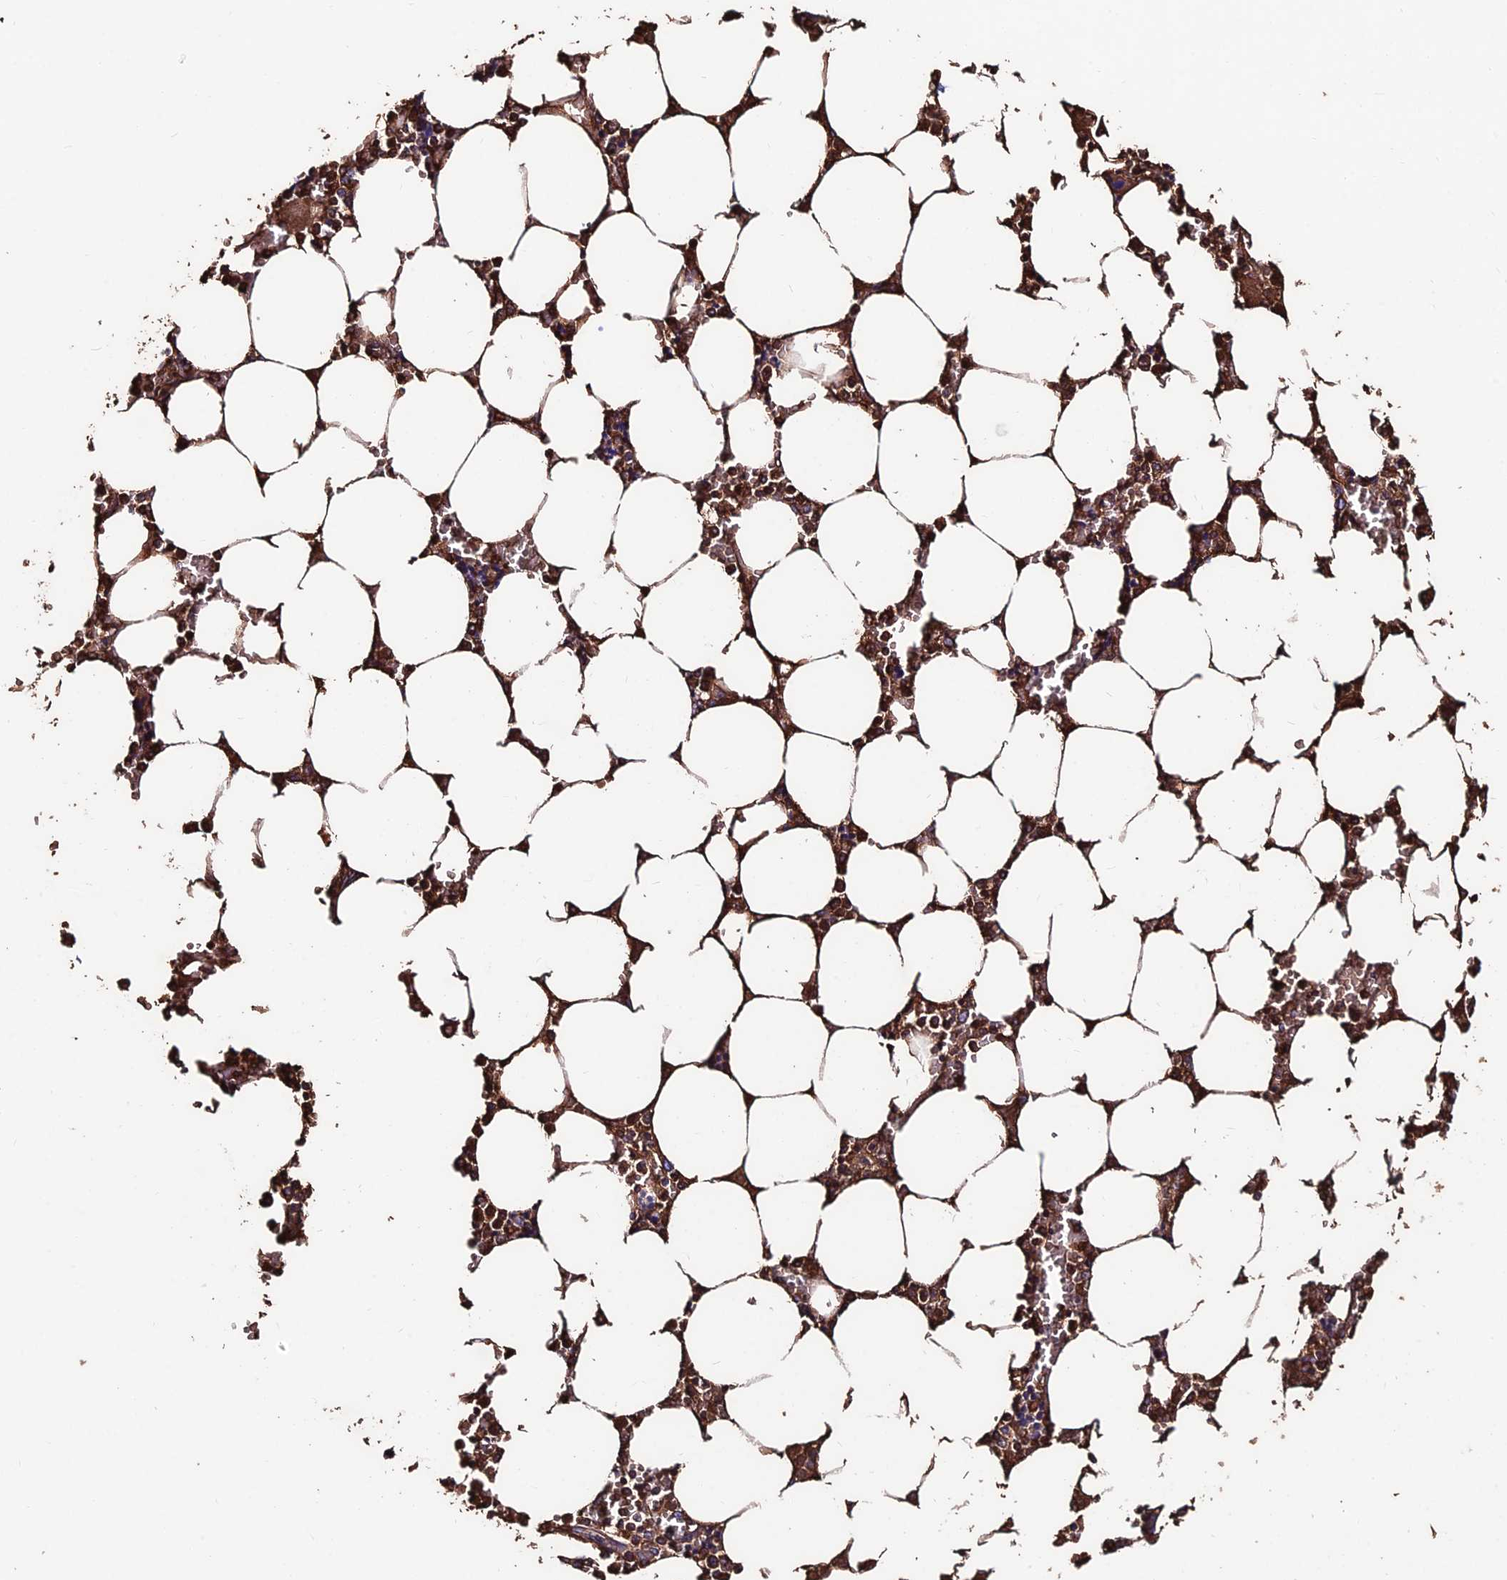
{"staining": {"intensity": "moderate", "quantity": ">75%", "location": "cytoplasmic/membranous"}, "tissue": "bone marrow", "cell_type": "Hematopoietic cells", "image_type": "normal", "snomed": [{"axis": "morphology", "description": "Normal tissue, NOS"}, {"axis": "topography", "description": "Bone marrow"}], "caption": "Moderate cytoplasmic/membranous protein expression is appreciated in about >75% of hematopoietic cells in bone marrow.", "gene": "SLC25A16", "patient": {"sex": "male", "age": 64}}